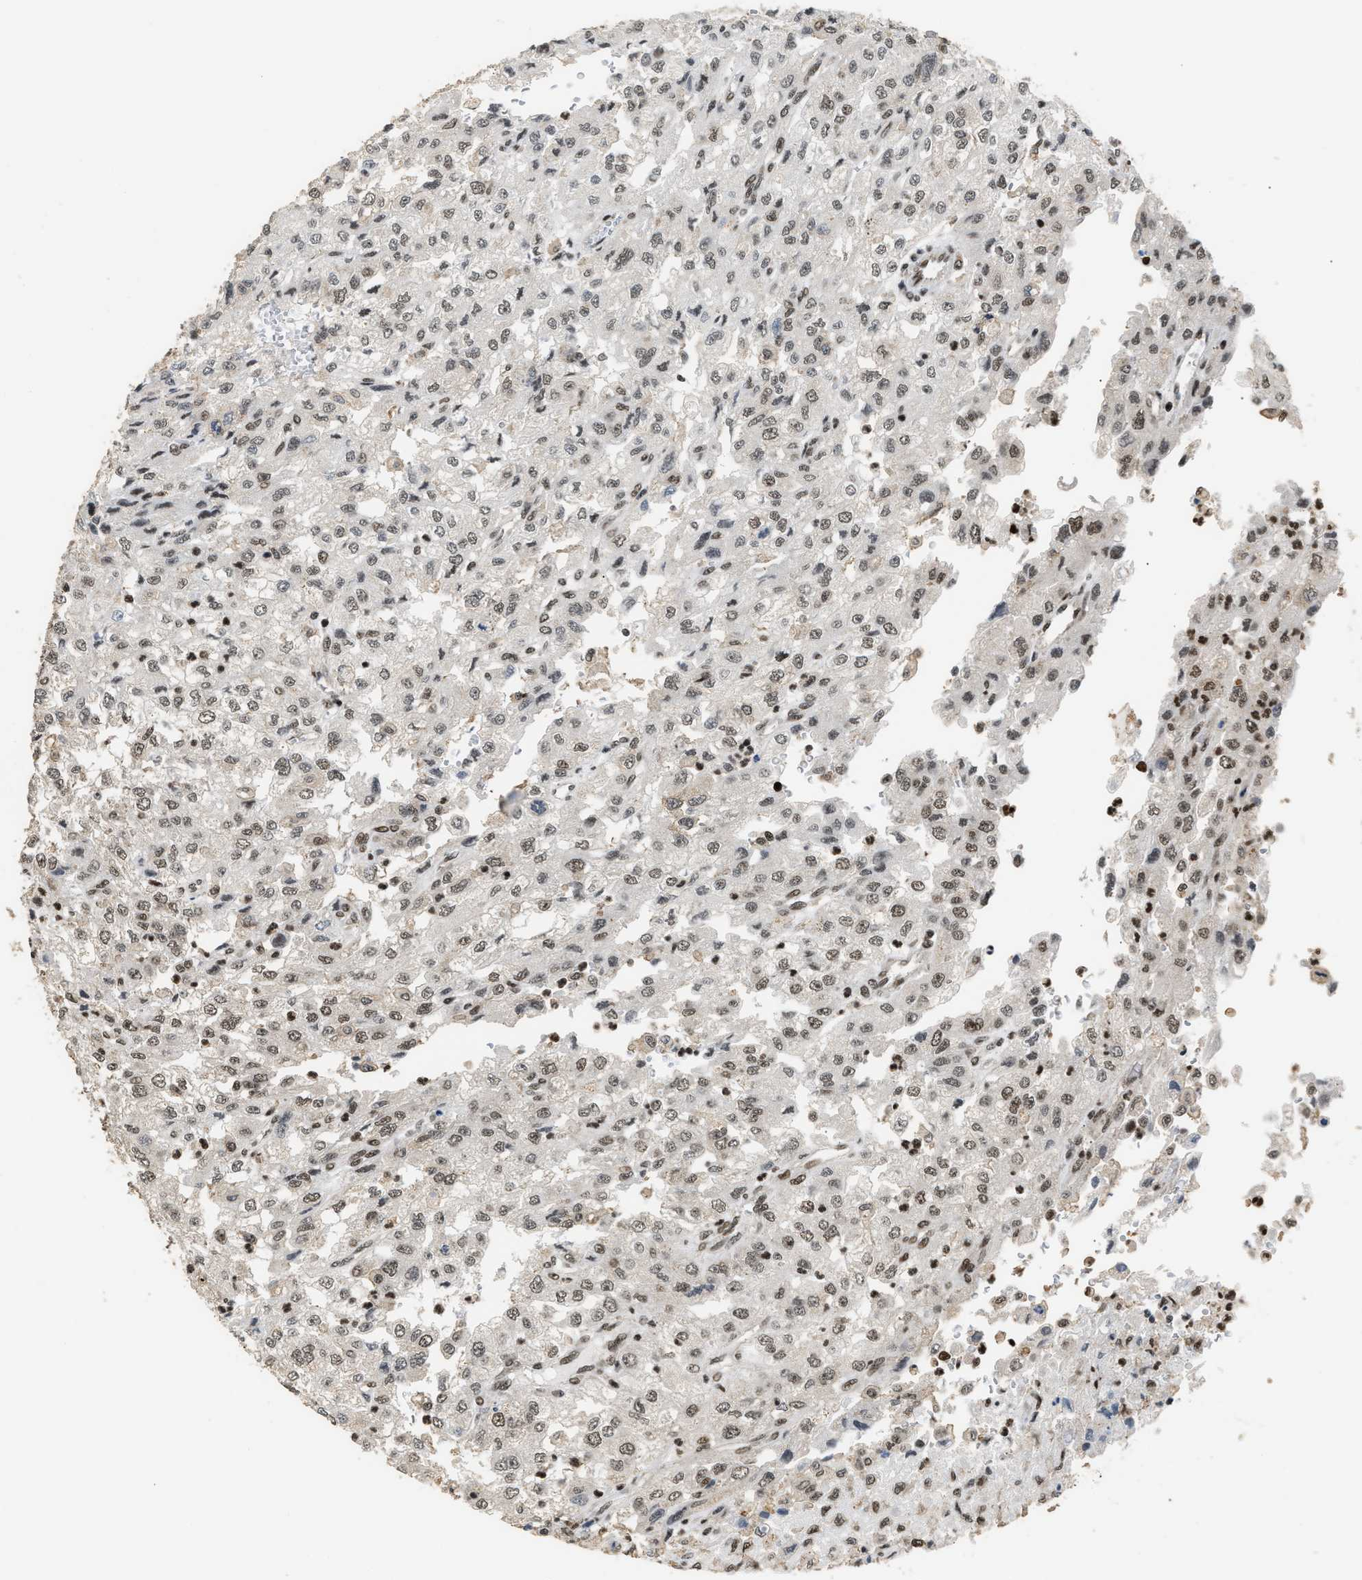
{"staining": {"intensity": "weak", "quantity": "25%-75%", "location": "nuclear"}, "tissue": "renal cancer", "cell_type": "Tumor cells", "image_type": "cancer", "snomed": [{"axis": "morphology", "description": "Adenocarcinoma, NOS"}, {"axis": "topography", "description": "Kidney"}], "caption": "IHC of human adenocarcinoma (renal) displays low levels of weak nuclear staining in about 25%-75% of tumor cells.", "gene": "RAD21", "patient": {"sex": "female", "age": 54}}